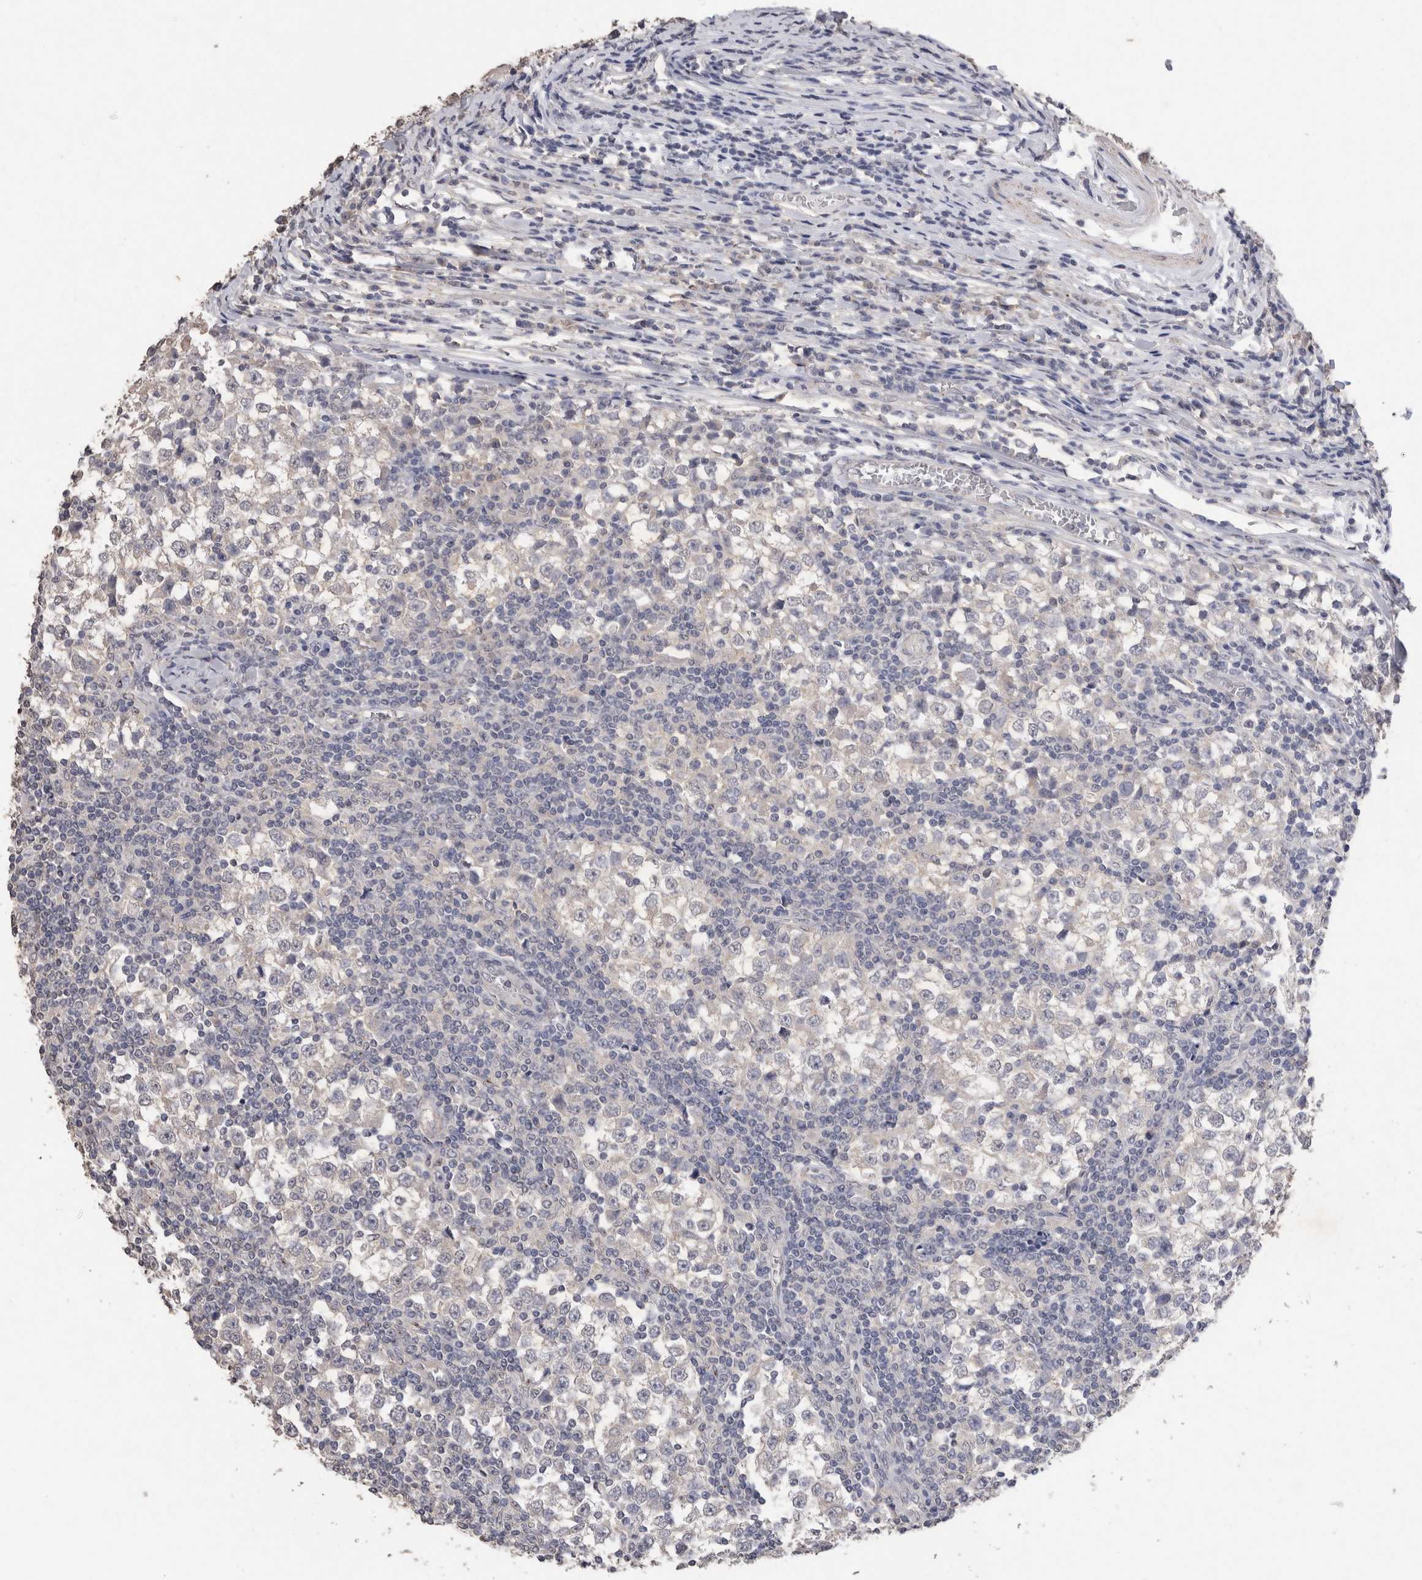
{"staining": {"intensity": "negative", "quantity": "none", "location": "none"}, "tissue": "testis cancer", "cell_type": "Tumor cells", "image_type": "cancer", "snomed": [{"axis": "morphology", "description": "Seminoma, NOS"}, {"axis": "topography", "description": "Testis"}], "caption": "Immunohistochemical staining of seminoma (testis) exhibits no significant positivity in tumor cells.", "gene": "CDH6", "patient": {"sex": "male", "age": 65}}